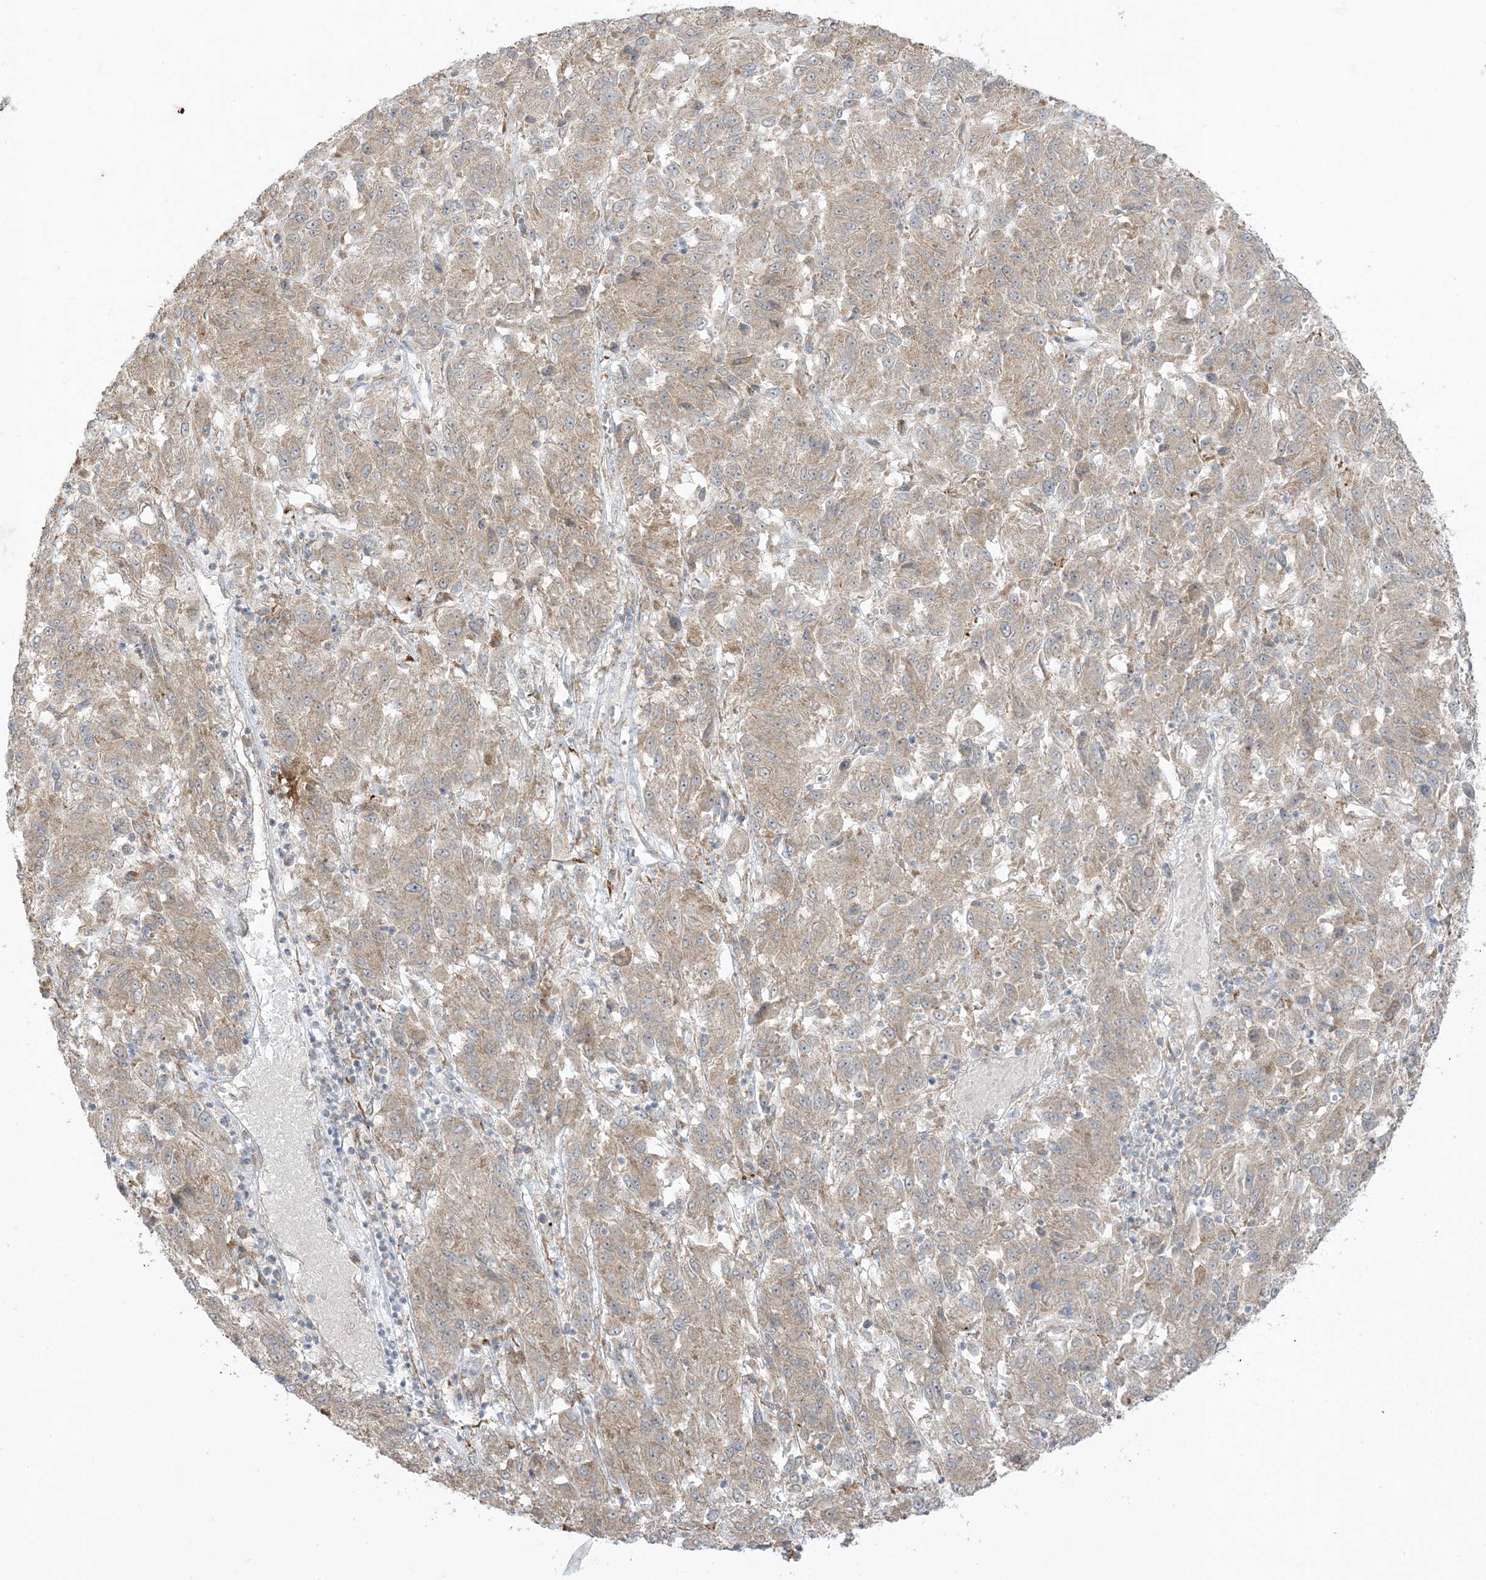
{"staining": {"intensity": "weak", "quantity": "<25%", "location": "cytoplasmic/membranous"}, "tissue": "melanoma", "cell_type": "Tumor cells", "image_type": "cancer", "snomed": [{"axis": "morphology", "description": "Malignant melanoma, Metastatic site"}, {"axis": "topography", "description": "Lung"}], "caption": "Immunohistochemistry of melanoma exhibits no staining in tumor cells.", "gene": "ODC1", "patient": {"sex": "male", "age": 64}}